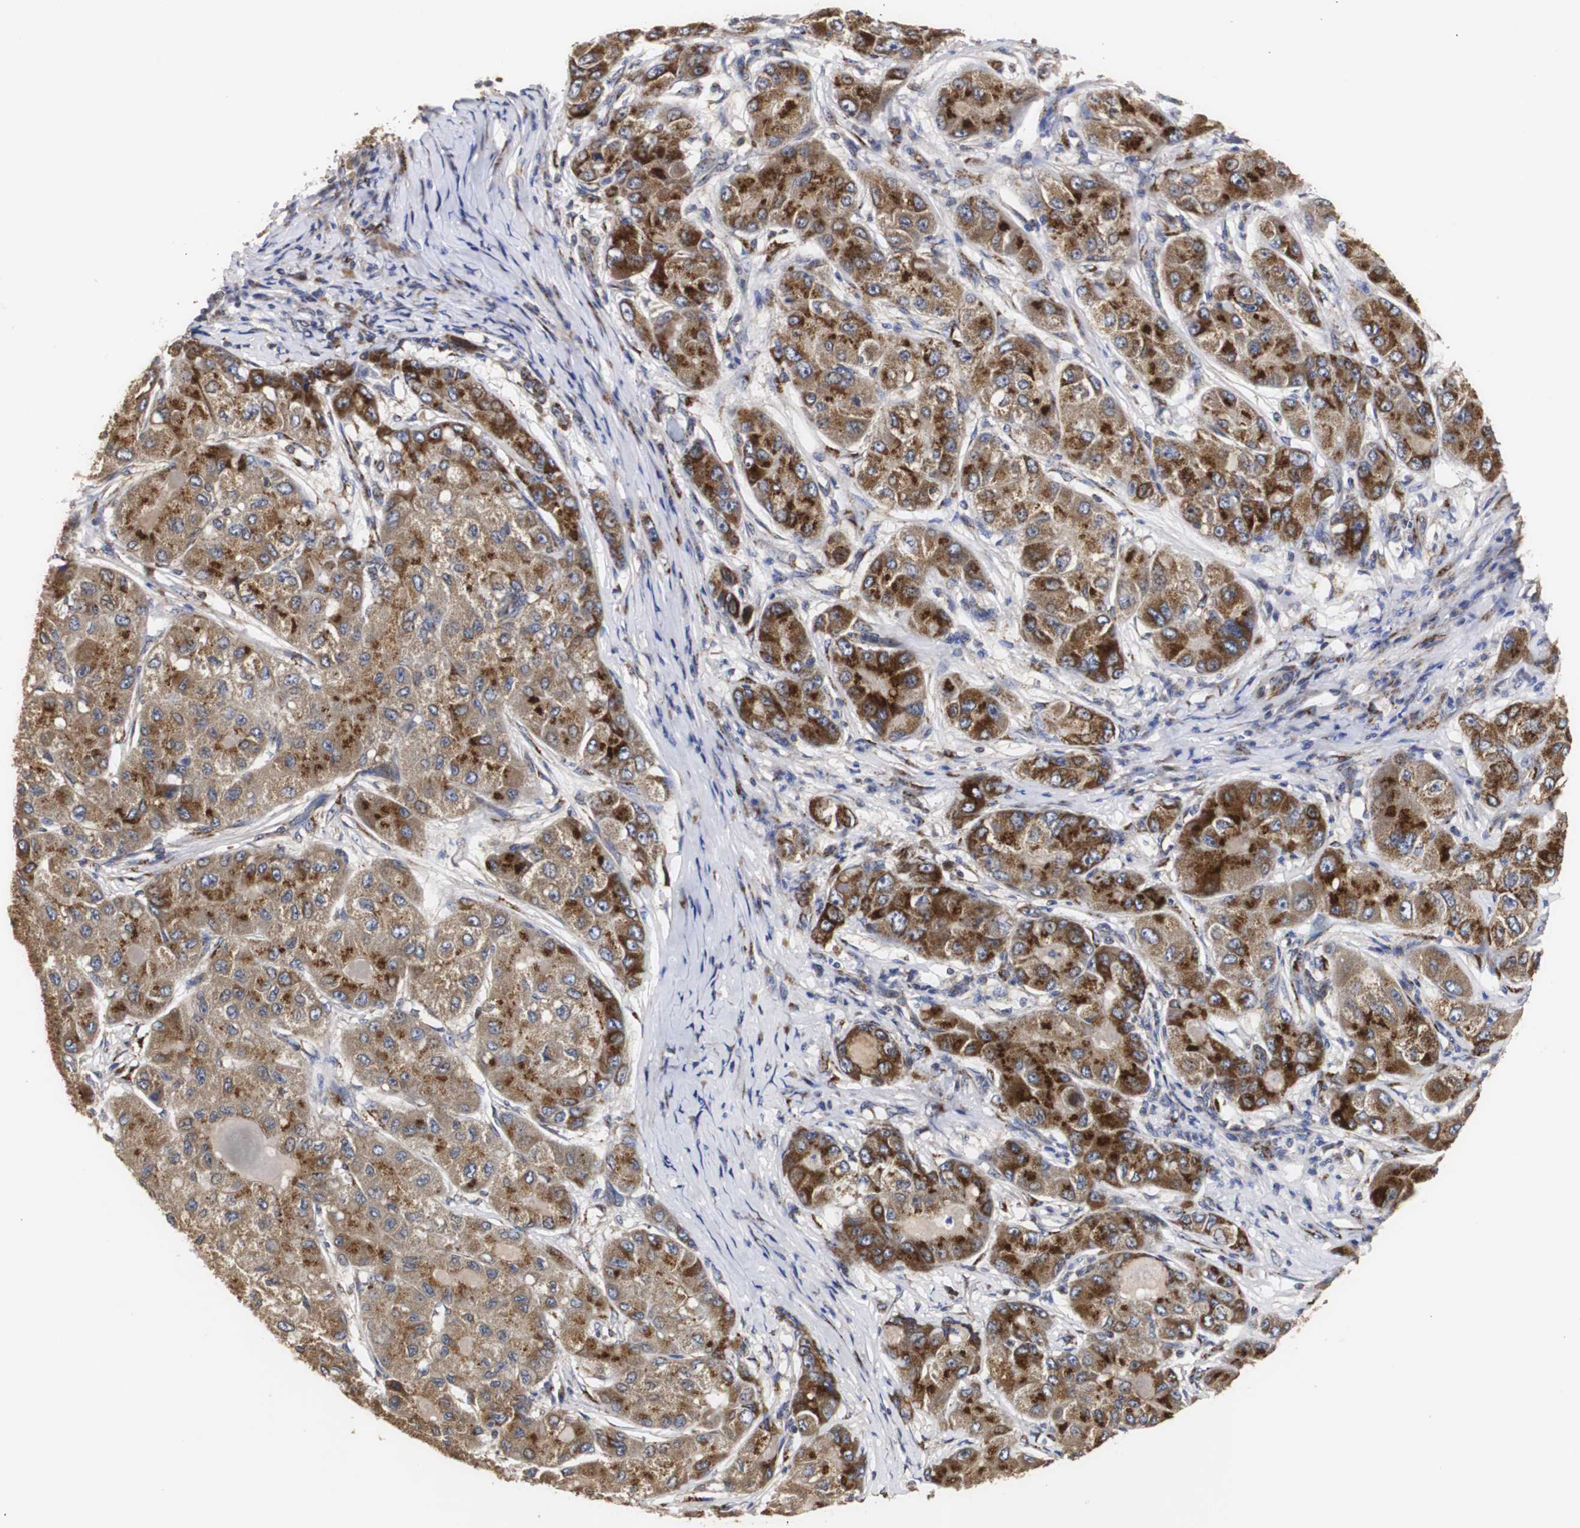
{"staining": {"intensity": "strong", "quantity": ">75%", "location": "cytoplasmic/membranous"}, "tissue": "liver cancer", "cell_type": "Tumor cells", "image_type": "cancer", "snomed": [{"axis": "morphology", "description": "Carcinoma, Hepatocellular, NOS"}, {"axis": "topography", "description": "Liver"}], "caption": "Liver hepatocellular carcinoma tissue displays strong cytoplasmic/membranous staining in about >75% of tumor cells (IHC, brightfield microscopy, high magnification).", "gene": "HSD17B10", "patient": {"sex": "male", "age": 80}}